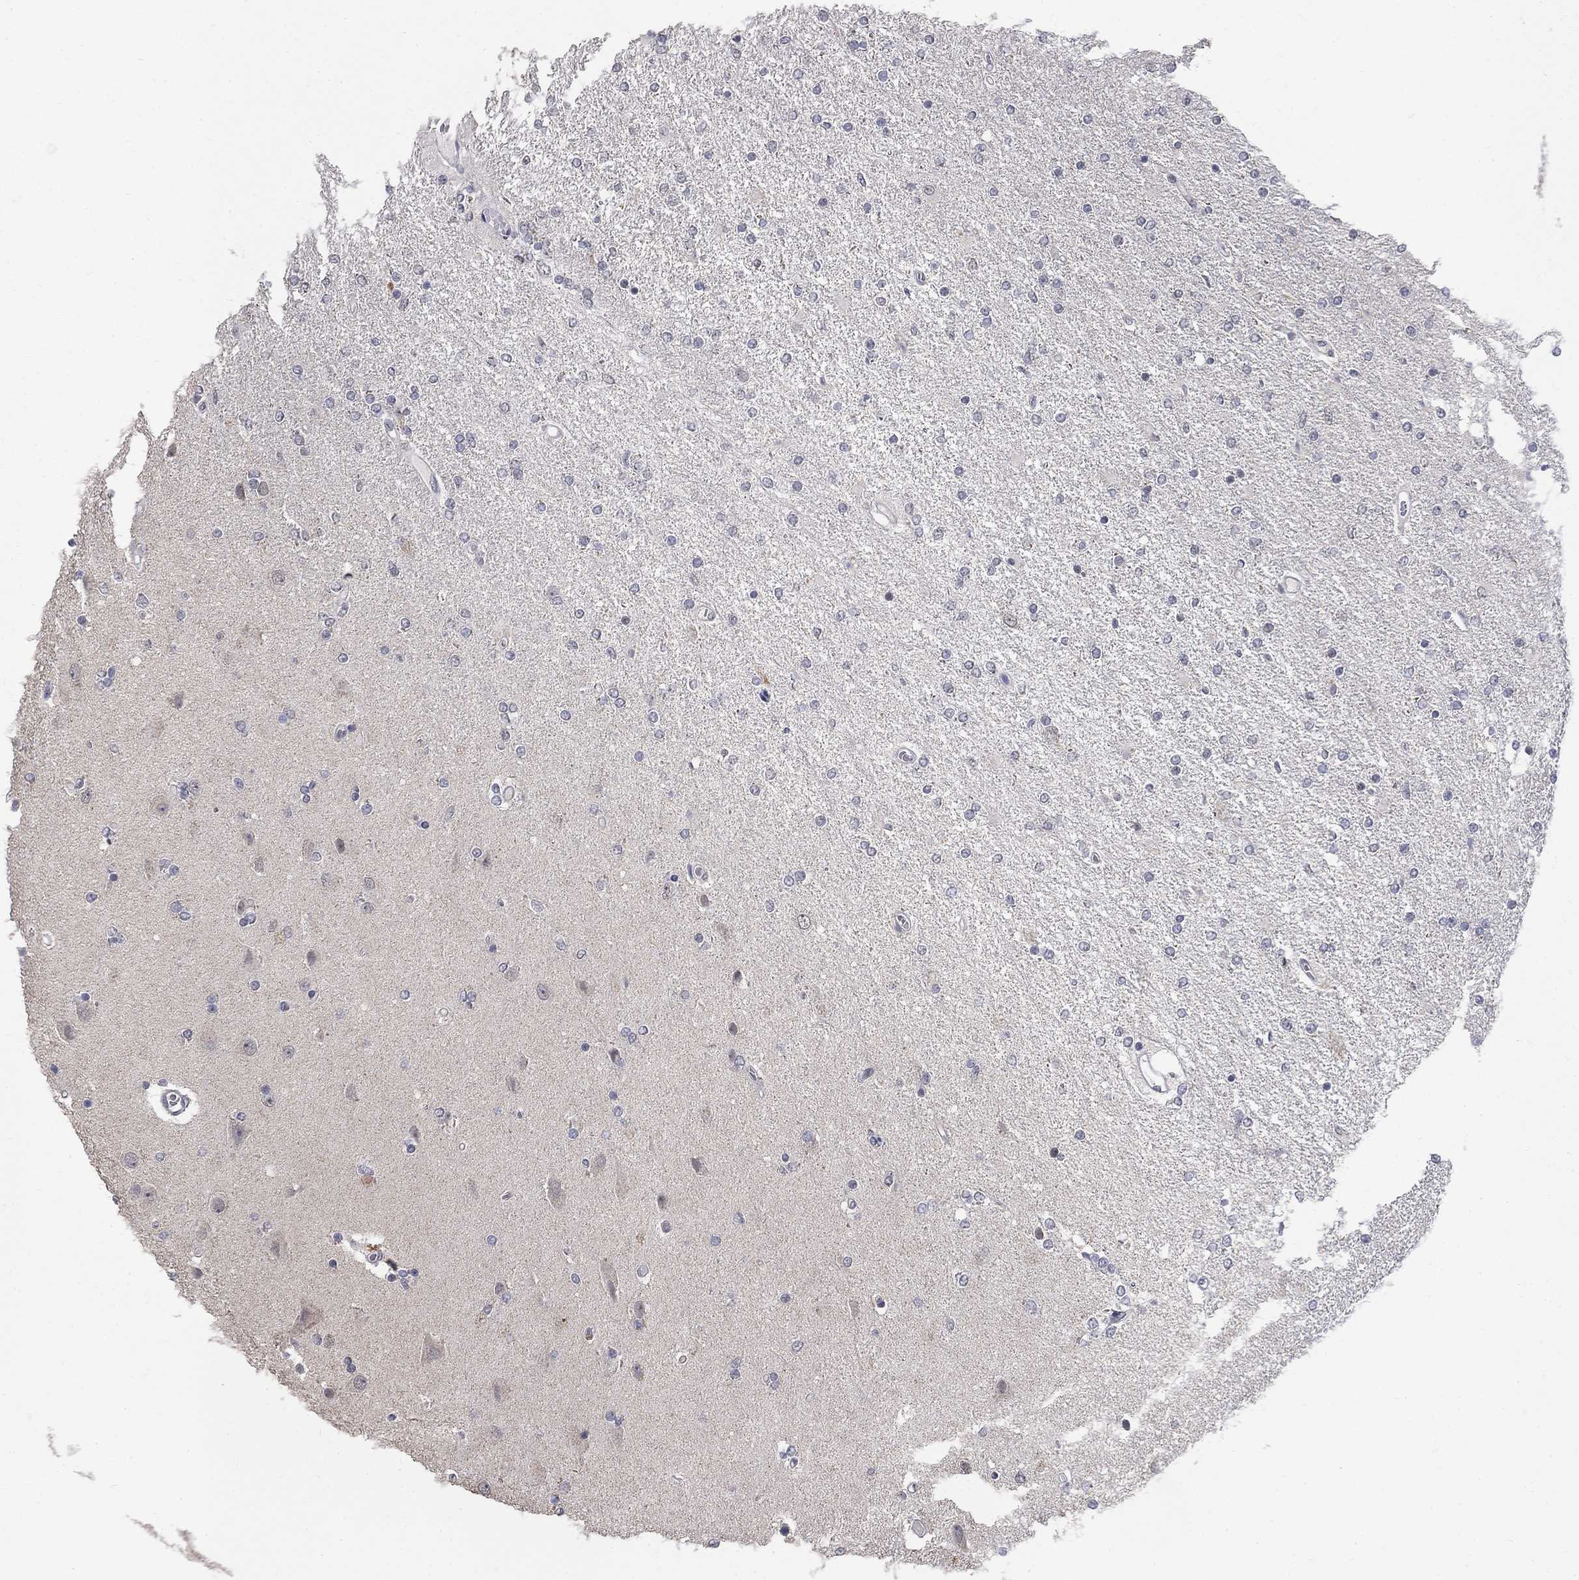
{"staining": {"intensity": "negative", "quantity": "none", "location": "none"}, "tissue": "glioma", "cell_type": "Tumor cells", "image_type": "cancer", "snomed": [{"axis": "morphology", "description": "Glioma, malignant, High grade"}, {"axis": "topography", "description": "Cerebral cortex"}], "caption": "An IHC histopathology image of malignant high-grade glioma is shown. There is no staining in tumor cells of malignant high-grade glioma. (DAB immunohistochemistry visualized using brightfield microscopy, high magnification).", "gene": "SPATA33", "patient": {"sex": "male", "age": 70}}